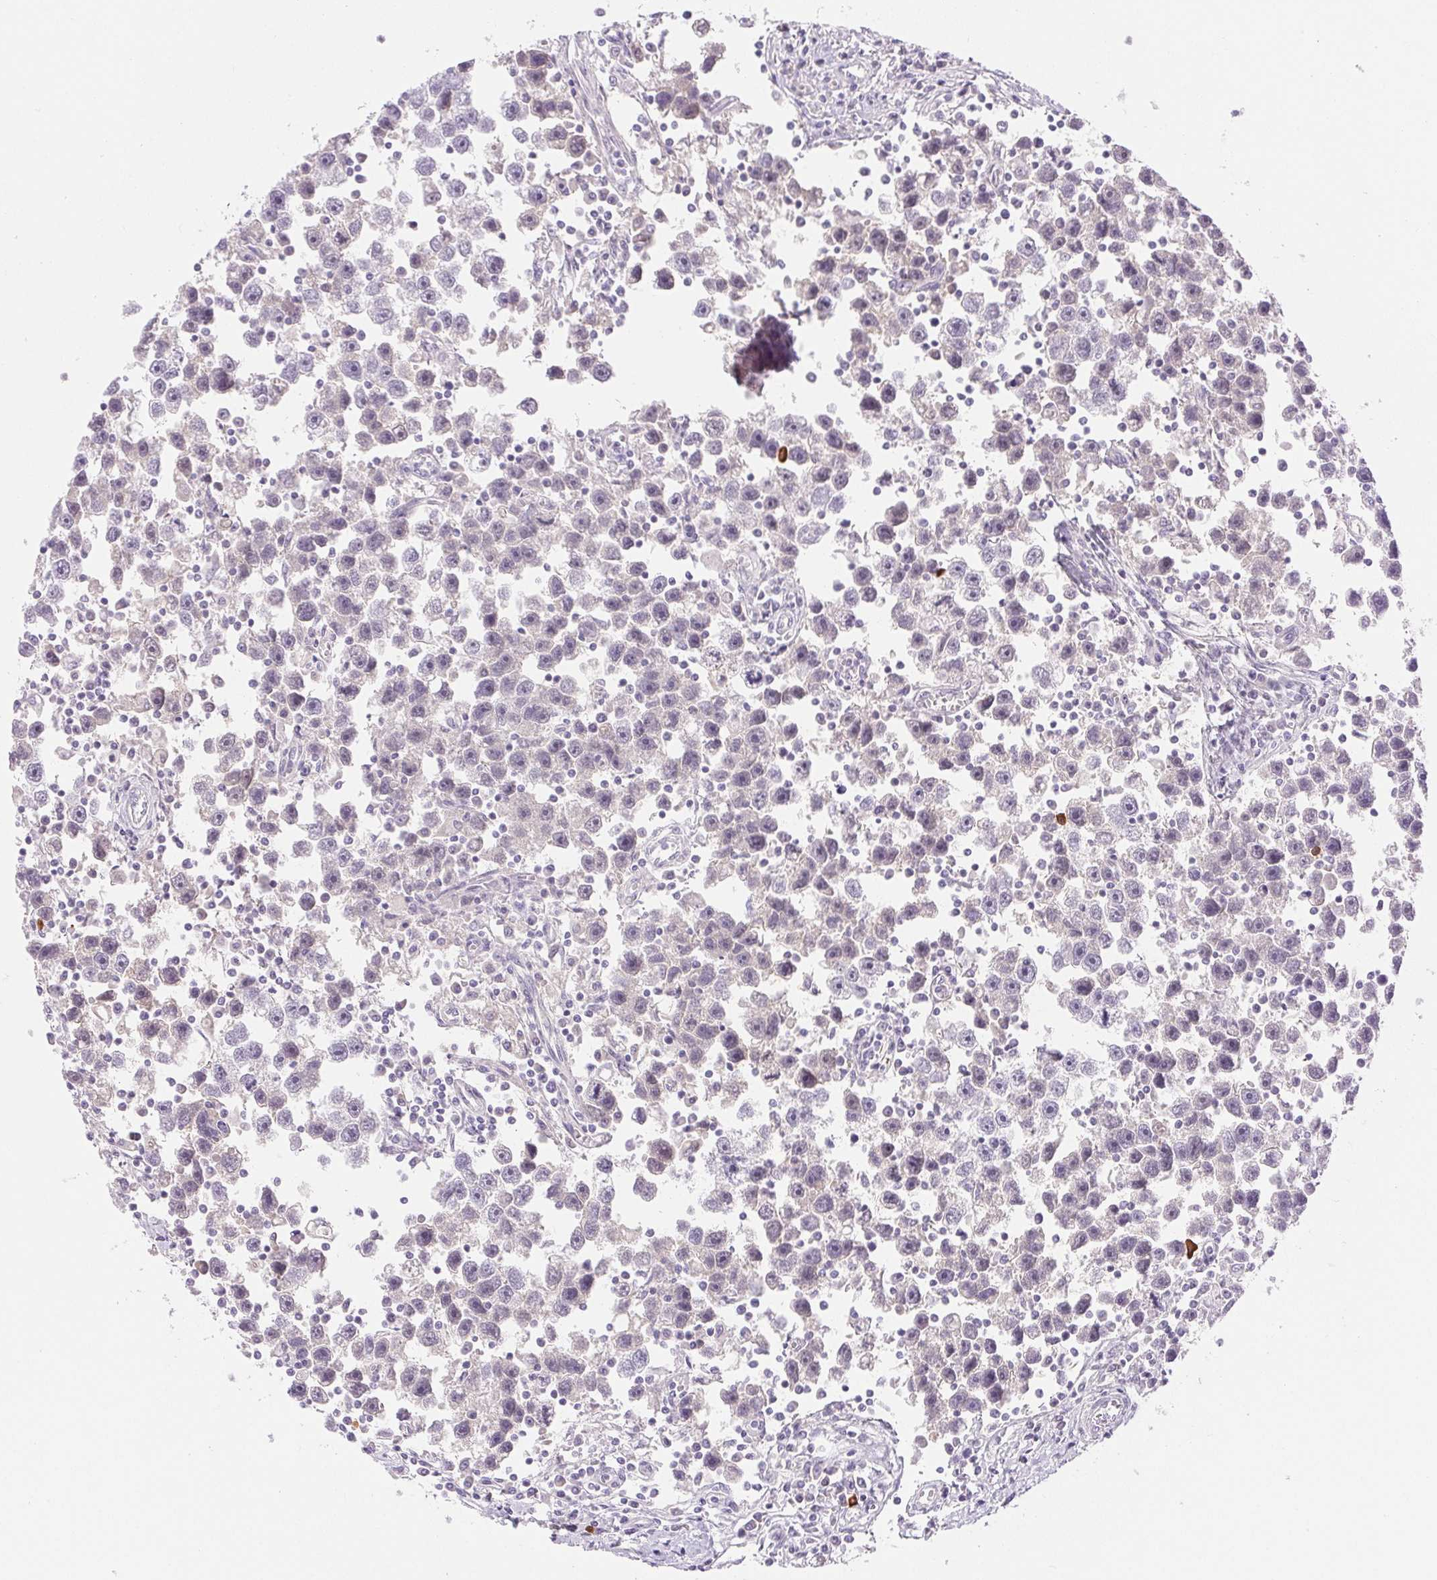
{"staining": {"intensity": "negative", "quantity": "none", "location": "none"}, "tissue": "testis cancer", "cell_type": "Tumor cells", "image_type": "cancer", "snomed": [{"axis": "morphology", "description": "Seminoma, NOS"}, {"axis": "topography", "description": "Testis"}], "caption": "An image of testis seminoma stained for a protein displays no brown staining in tumor cells.", "gene": "IFIT1B", "patient": {"sex": "male", "age": 30}}